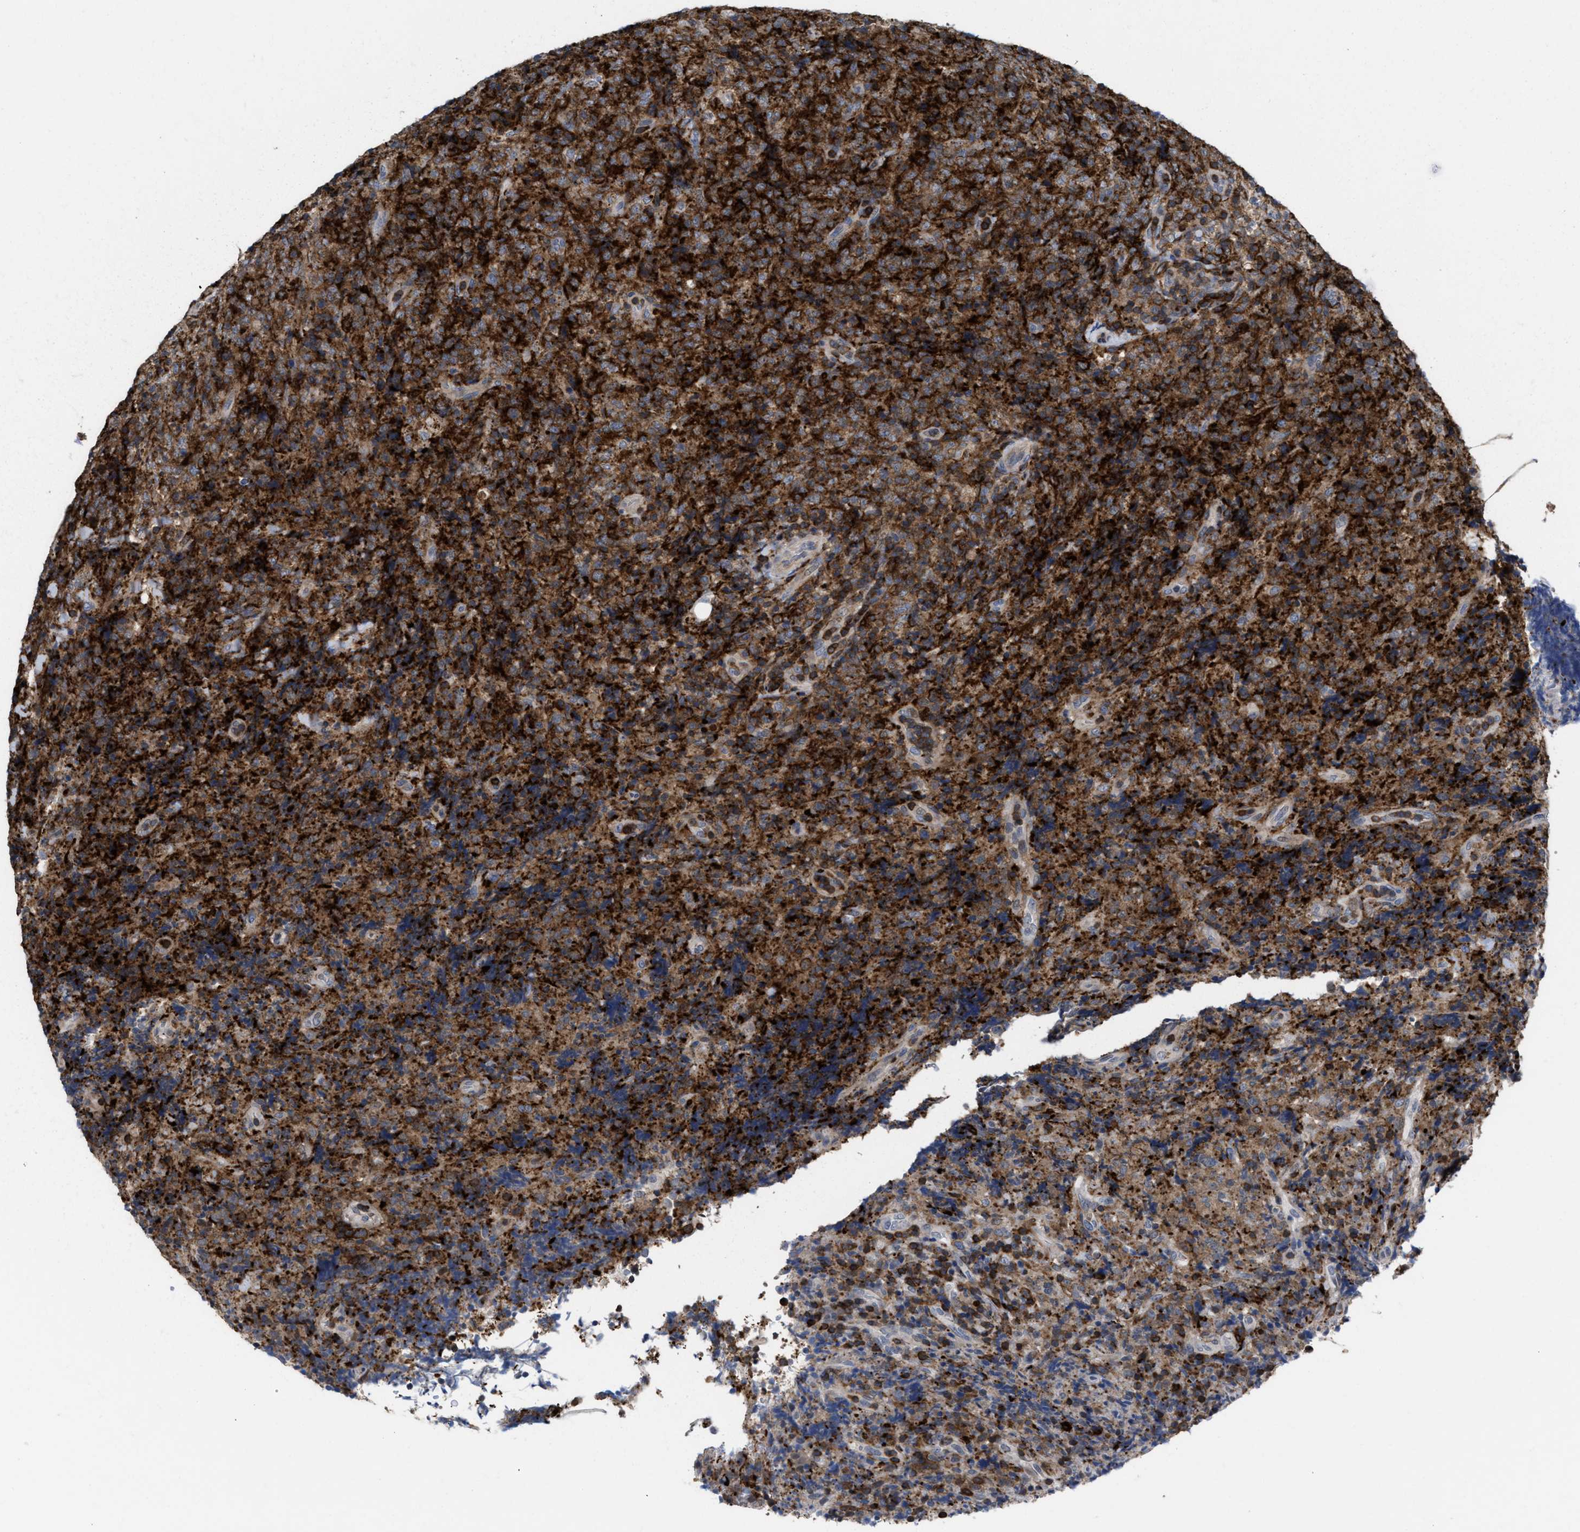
{"staining": {"intensity": "strong", "quantity": ">75%", "location": "cytoplasmic/membranous"}, "tissue": "lymphoma", "cell_type": "Tumor cells", "image_type": "cancer", "snomed": [{"axis": "morphology", "description": "Malignant lymphoma, non-Hodgkin's type, High grade"}, {"axis": "topography", "description": "Tonsil"}], "caption": "Approximately >75% of tumor cells in human lymphoma exhibit strong cytoplasmic/membranous protein positivity as visualized by brown immunohistochemical staining.", "gene": "PTPRE", "patient": {"sex": "female", "age": 36}}